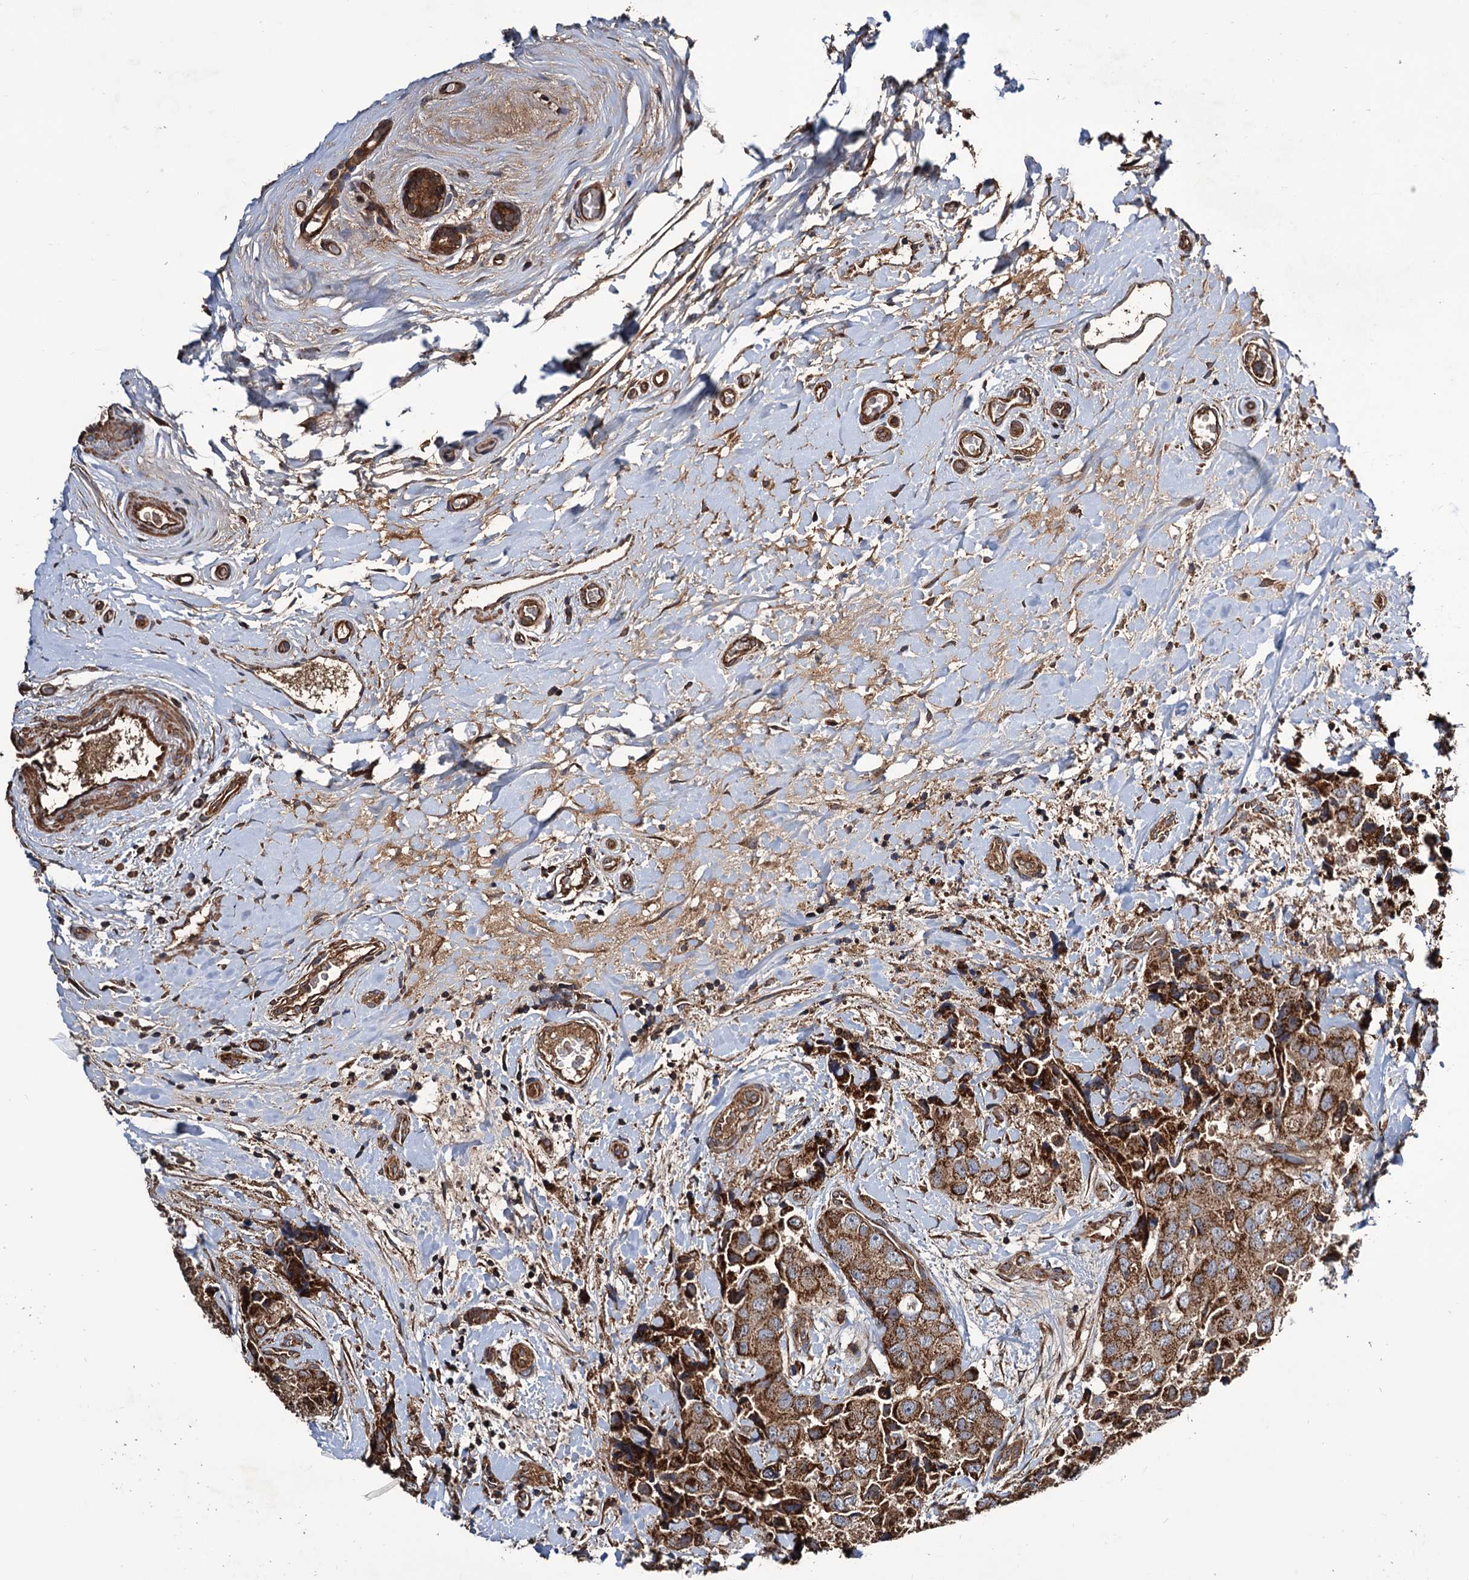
{"staining": {"intensity": "strong", "quantity": ">75%", "location": "cytoplasmic/membranous"}, "tissue": "breast cancer", "cell_type": "Tumor cells", "image_type": "cancer", "snomed": [{"axis": "morphology", "description": "Duct carcinoma"}, {"axis": "topography", "description": "Breast"}], "caption": "Immunohistochemistry (IHC) micrograph of human invasive ductal carcinoma (breast) stained for a protein (brown), which reveals high levels of strong cytoplasmic/membranous positivity in about >75% of tumor cells.", "gene": "MRPL42", "patient": {"sex": "female", "age": 62}}